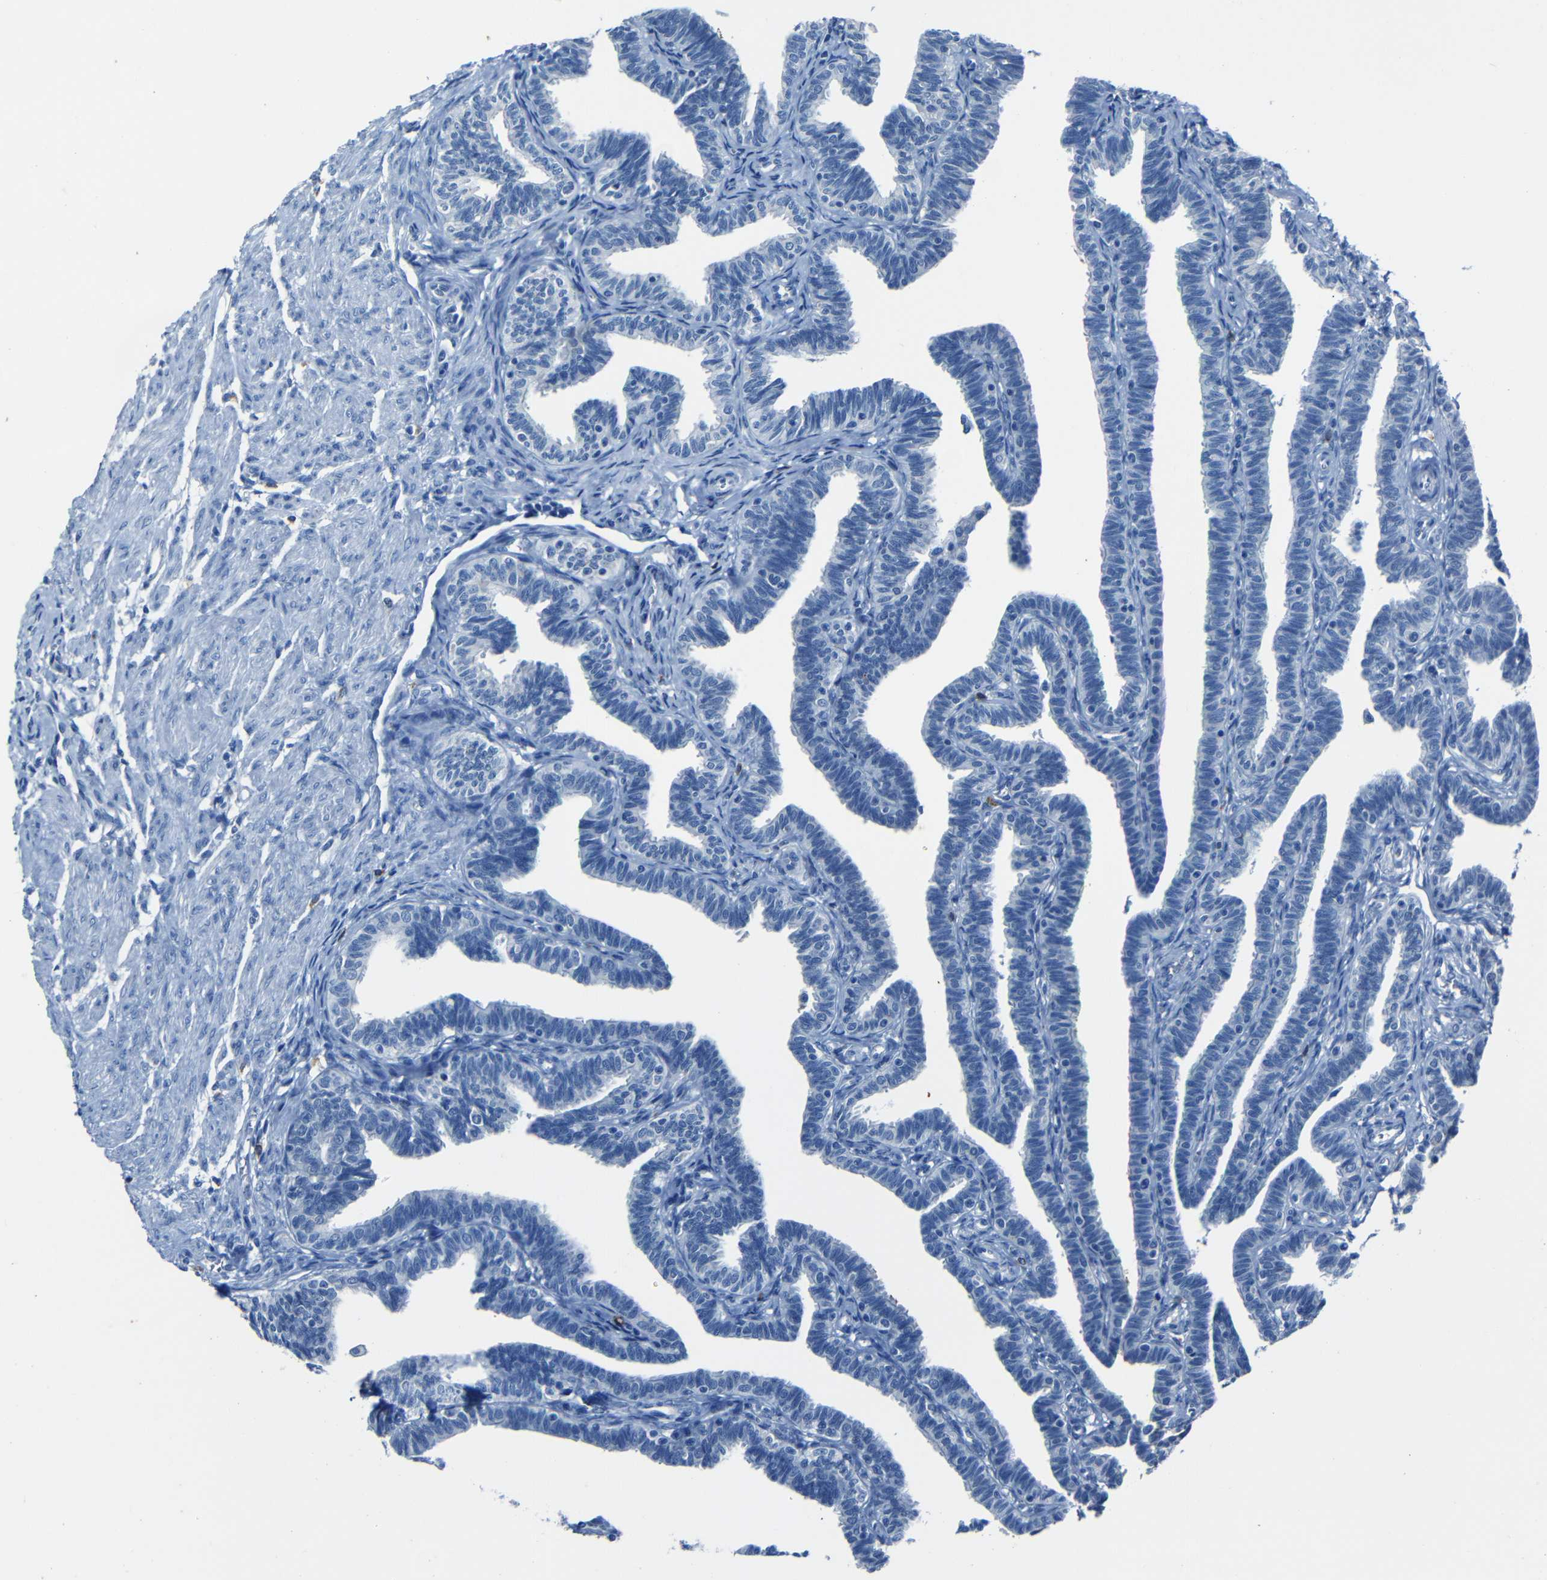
{"staining": {"intensity": "negative", "quantity": "none", "location": "none"}, "tissue": "fallopian tube", "cell_type": "Glandular cells", "image_type": "normal", "snomed": [{"axis": "morphology", "description": "Normal tissue, NOS"}, {"axis": "topography", "description": "Fallopian tube"}, {"axis": "topography", "description": "Ovary"}], "caption": "The histopathology image shows no staining of glandular cells in normal fallopian tube. (DAB (3,3'-diaminobenzidine) immunohistochemistry (IHC) visualized using brightfield microscopy, high magnification).", "gene": "CLDN11", "patient": {"sex": "female", "age": 23}}